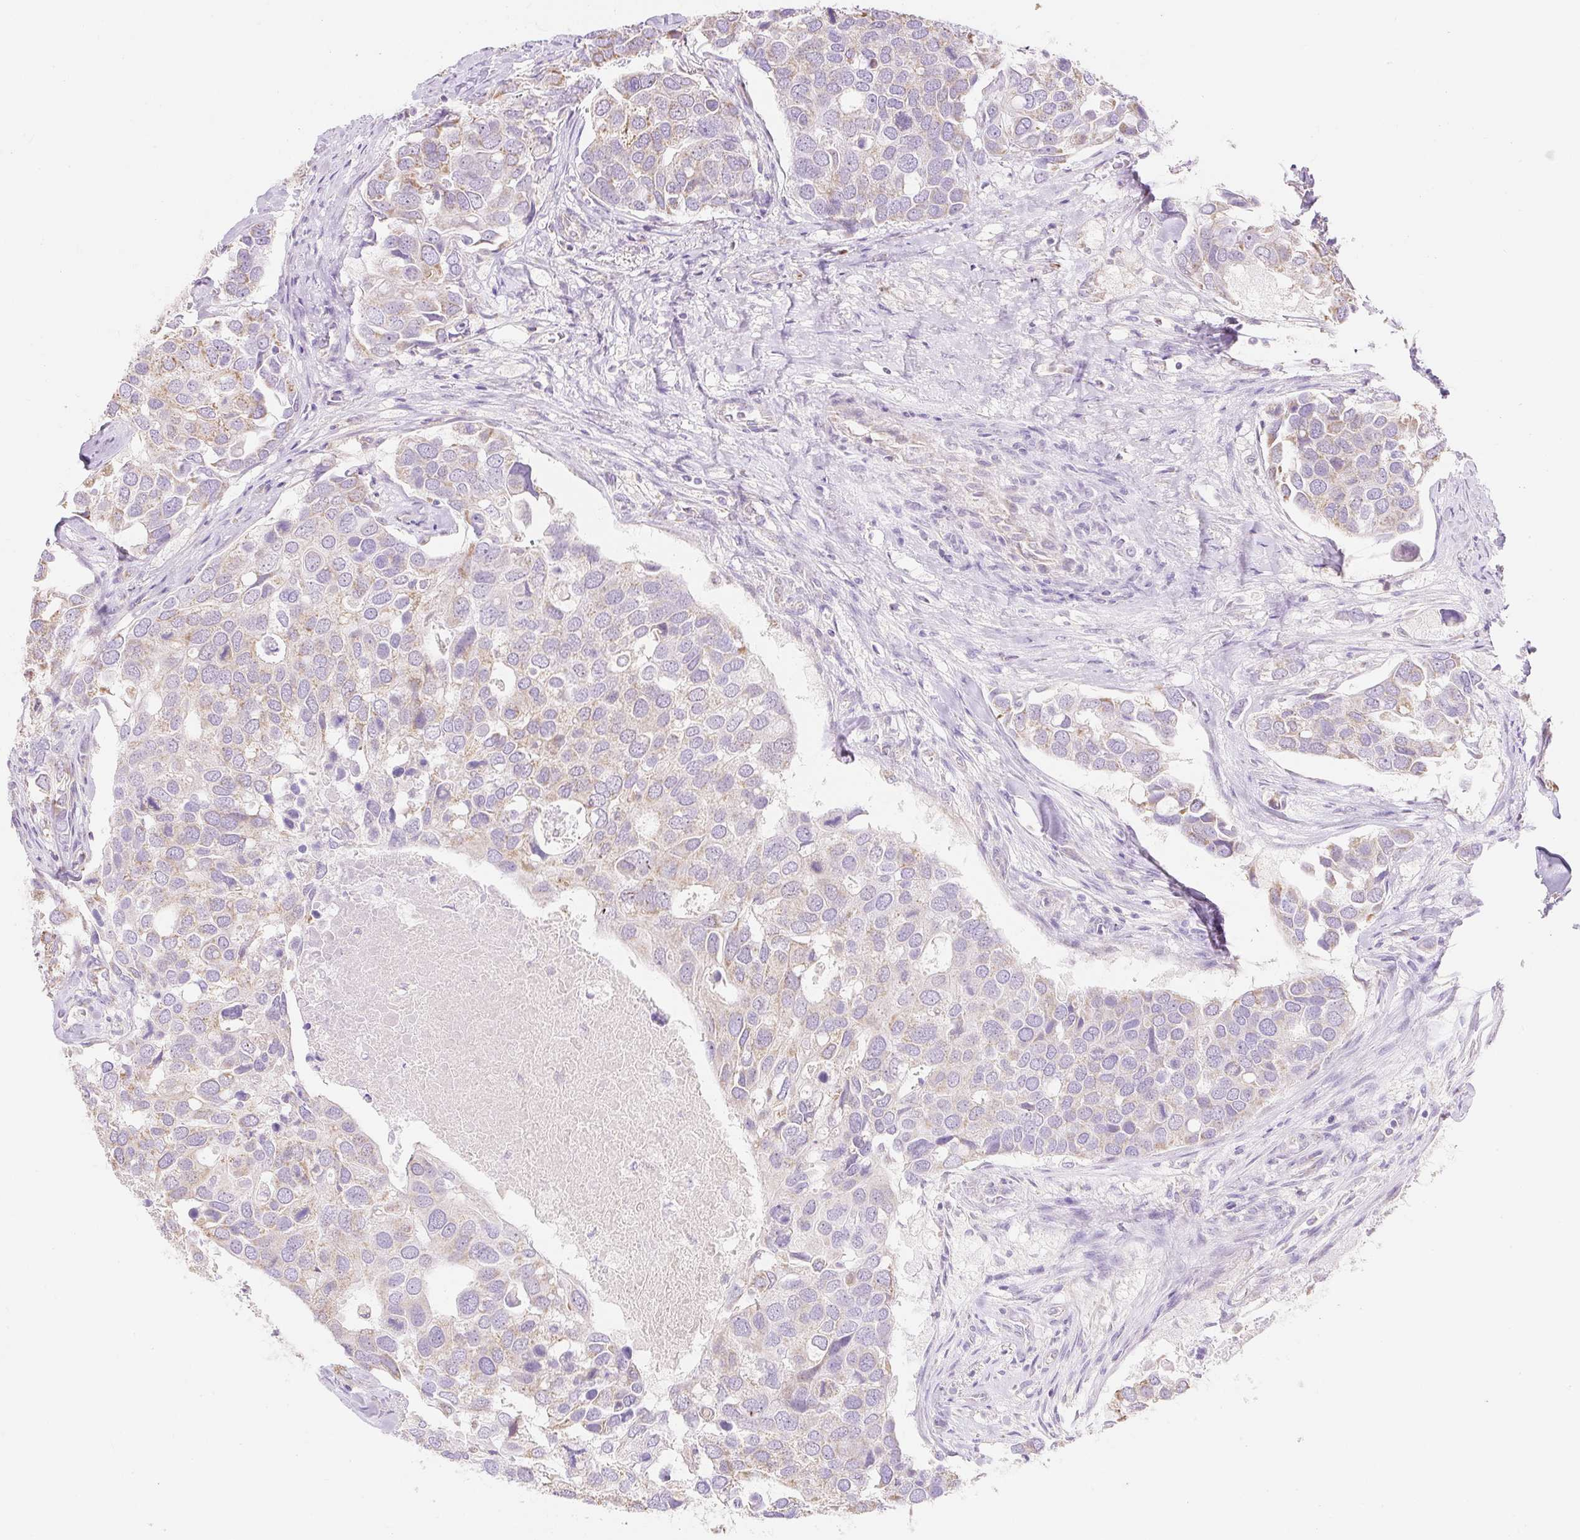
{"staining": {"intensity": "weak", "quantity": "<25%", "location": "cytoplasmic/membranous"}, "tissue": "breast cancer", "cell_type": "Tumor cells", "image_type": "cancer", "snomed": [{"axis": "morphology", "description": "Duct carcinoma"}, {"axis": "topography", "description": "Breast"}], "caption": "Histopathology image shows no protein positivity in tumor cells of breast infiltrating ductal carcinoma tissue.", "gene": "DHX35", "patient": {"sex": "female", "age": 83}}